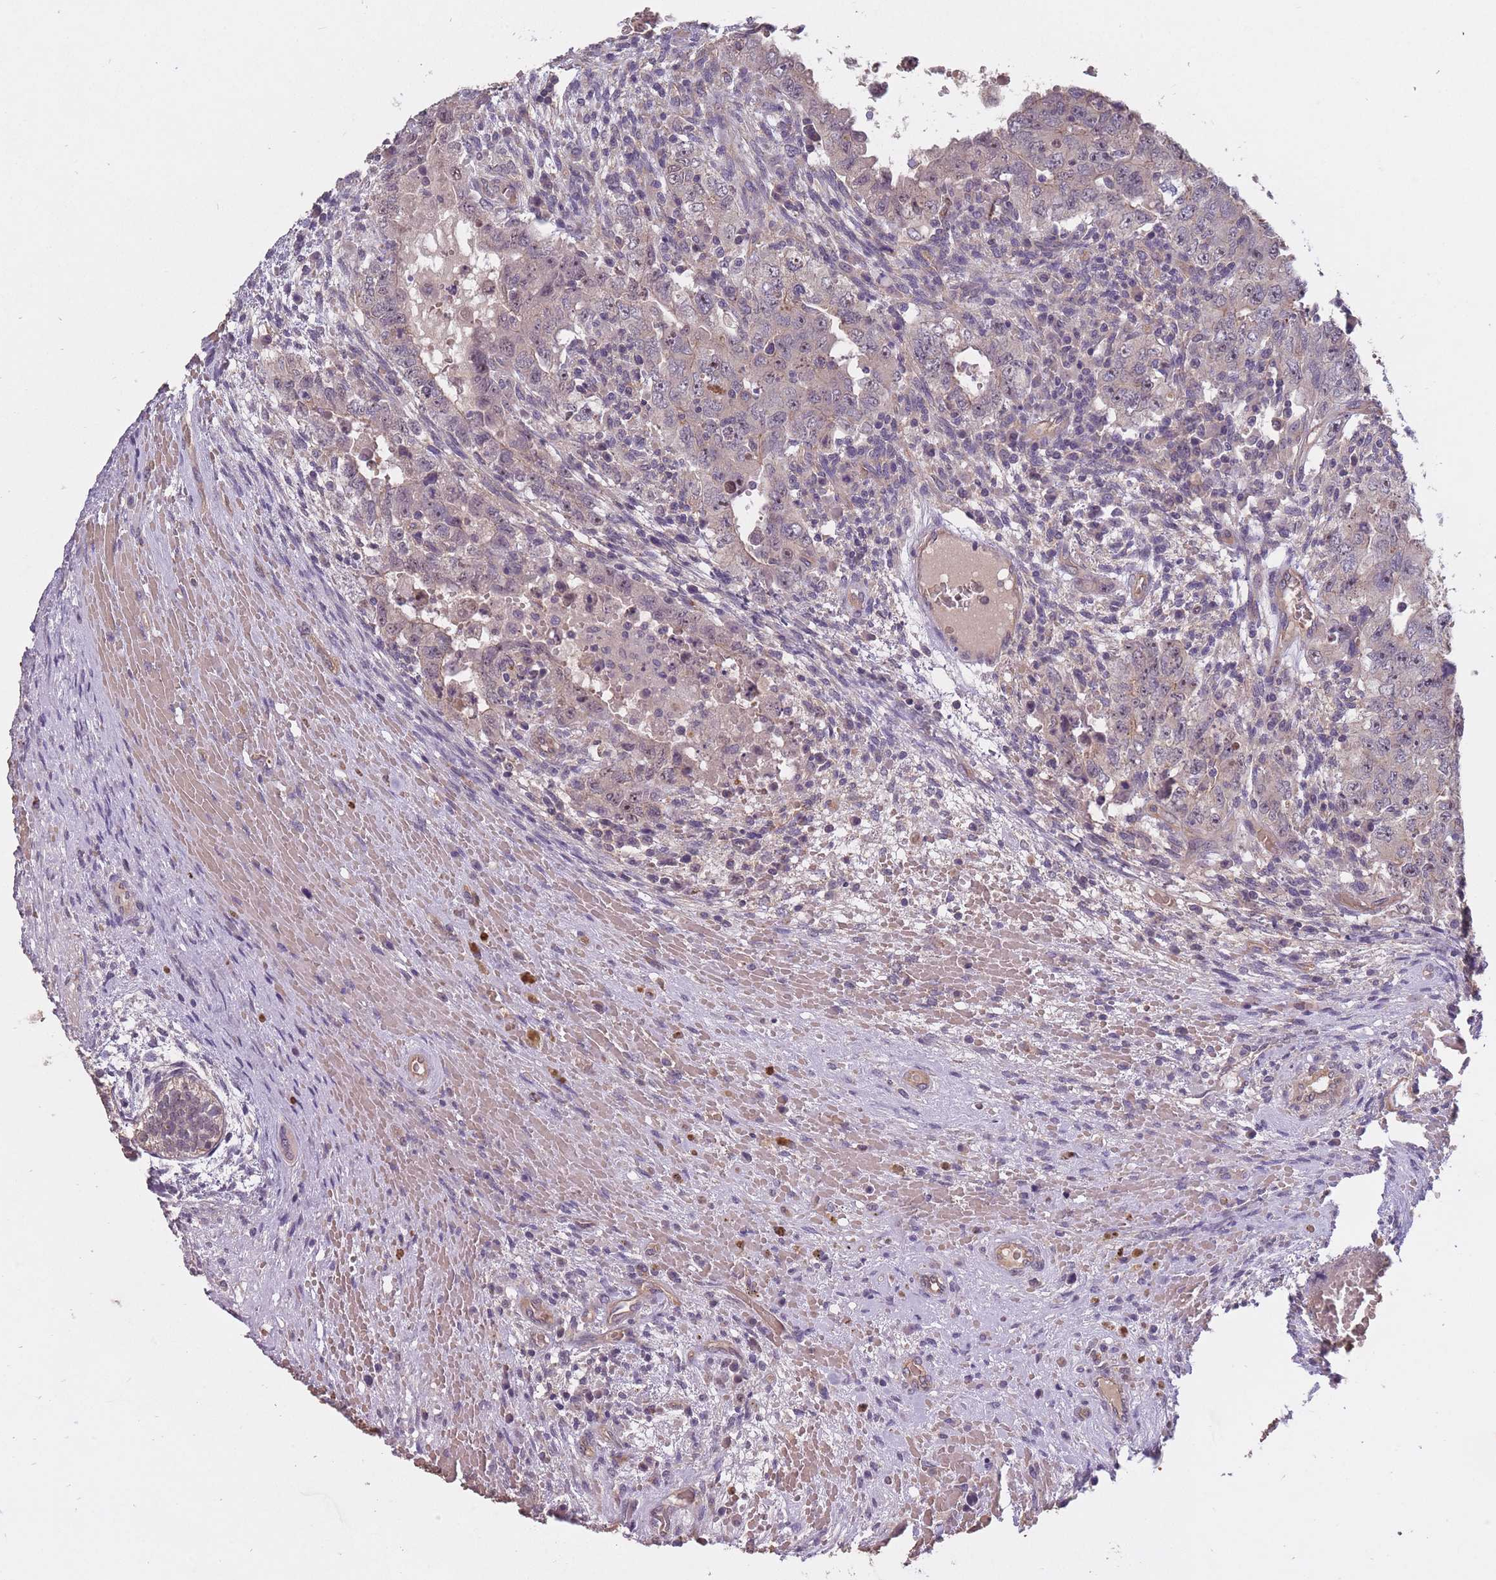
{"staining": {"intensity": "weak", "quantity": "25%-75%", "location": "nuclear"}, "tissue": "testis cancer", "cell_type": "Tumor cells", "image_type": "cancer", "snomed": [{"axis": "morphology", "description": "Carcinoma, Embryonal, NOS"}, {"axis": "topography", "description": "Testis"}], "caption": "Immunohistochemistry (IHC) image of neoplastic tissue: human embryonal carcinoma (testis) stained using IHC reveals low levels of weak protein expression localized specifically in the nuclear of tumor cells, appearing as a nuclear brown color.", "gene": "KIAA1755", "patient": {"sex": "male", "age": 26}}